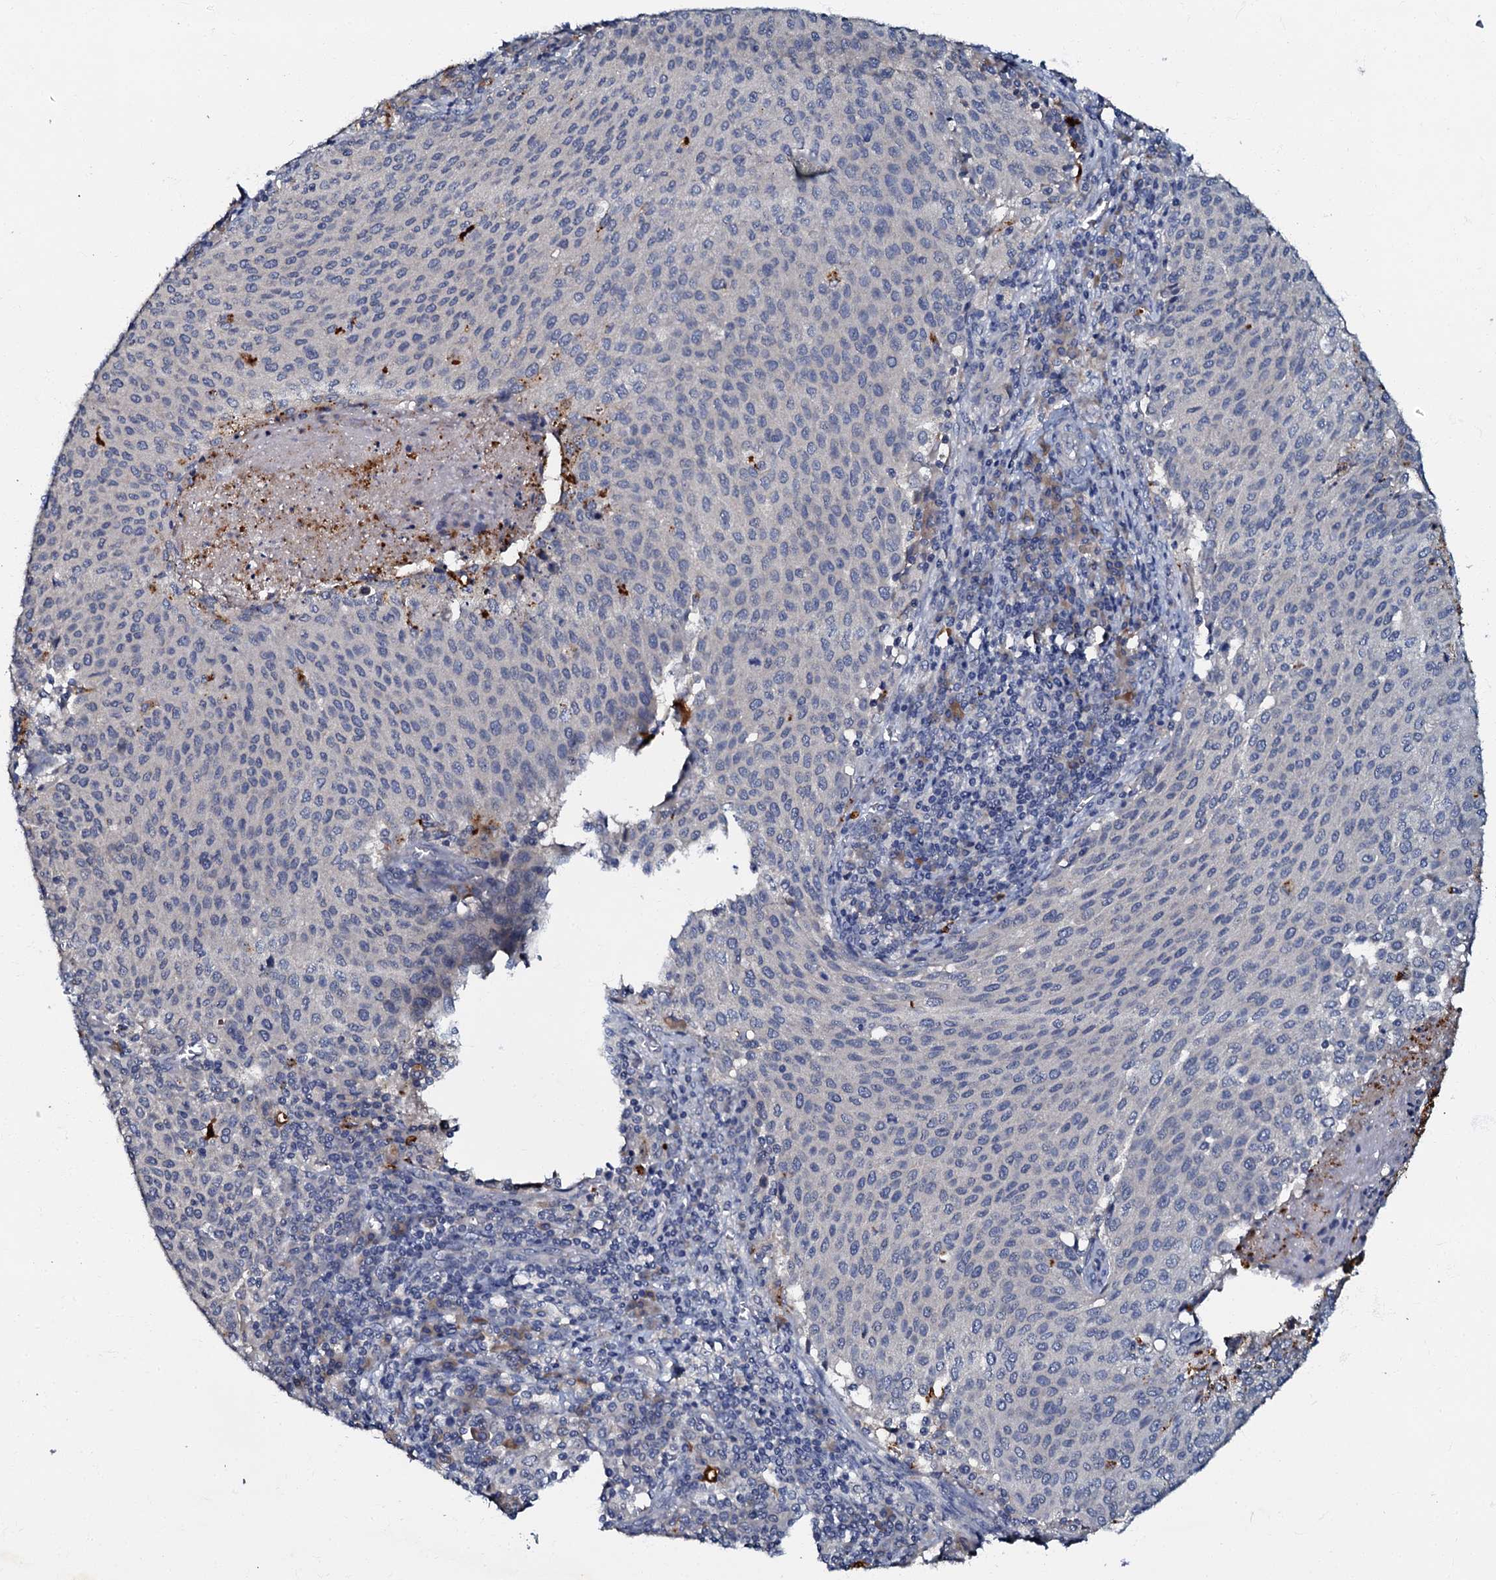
{"staining": {"intensity": "negative", "quantity": "none", "location": "none"}, "tissue": "cervical cancer", "cell_type": "Tumor cells", "image_type": "cancer", "snomed": [{"axis": "morphology", "description": "Squamous cell carcinoma, NOS"}, {"axis": "topography", "description": "Cervix"}], "caption": "Immunohistochemistry of cervical cancer (squamous cell carcinoma) demonstrates no positivity in tumor cells.", "gene": "OLAH", "patient": {"sex": "female", "age": 46}}